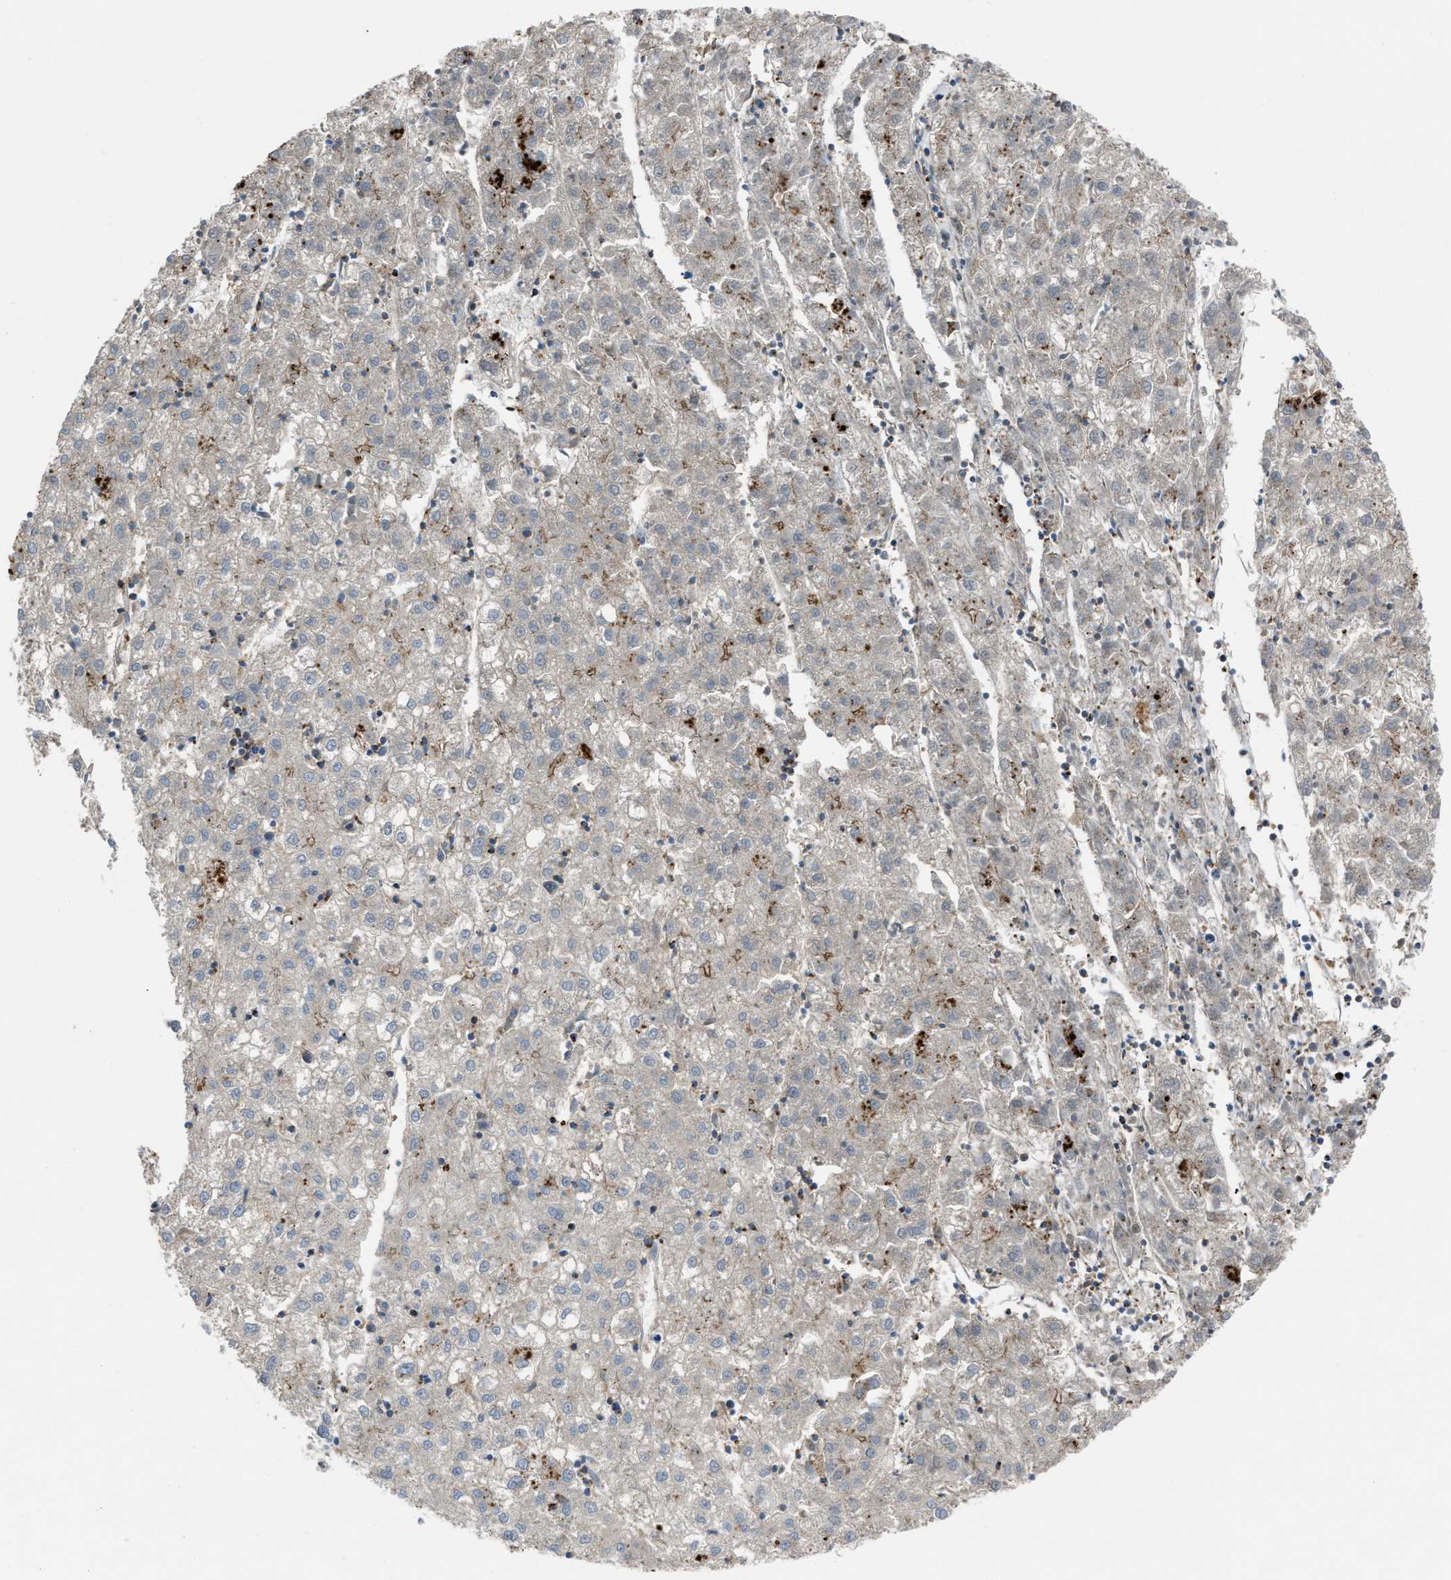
{"staining": {"intensity": "negative", "quantity": "none", "location": "none"}, "tissue": "liver cancer", "cell_type": "Tumor cells", "image_type": "cancer", "snomed": [{"axis": "morphology", "description": "Carcinoma, Hepatocellular, NOS"}, {"axis": "topography", "description": "Liver"}], "caption": "Protein analysis of liver cancer (hepatocellular carcinoma) reveals no significant positivity in tumor cells. (DAB (3,3'-diaminobenzidine) immunohistochemistry visualized using brightfield microscopy, high magnification).", "gene": "AGPAT2", "patient": {"sex": "male", "age": 72}}